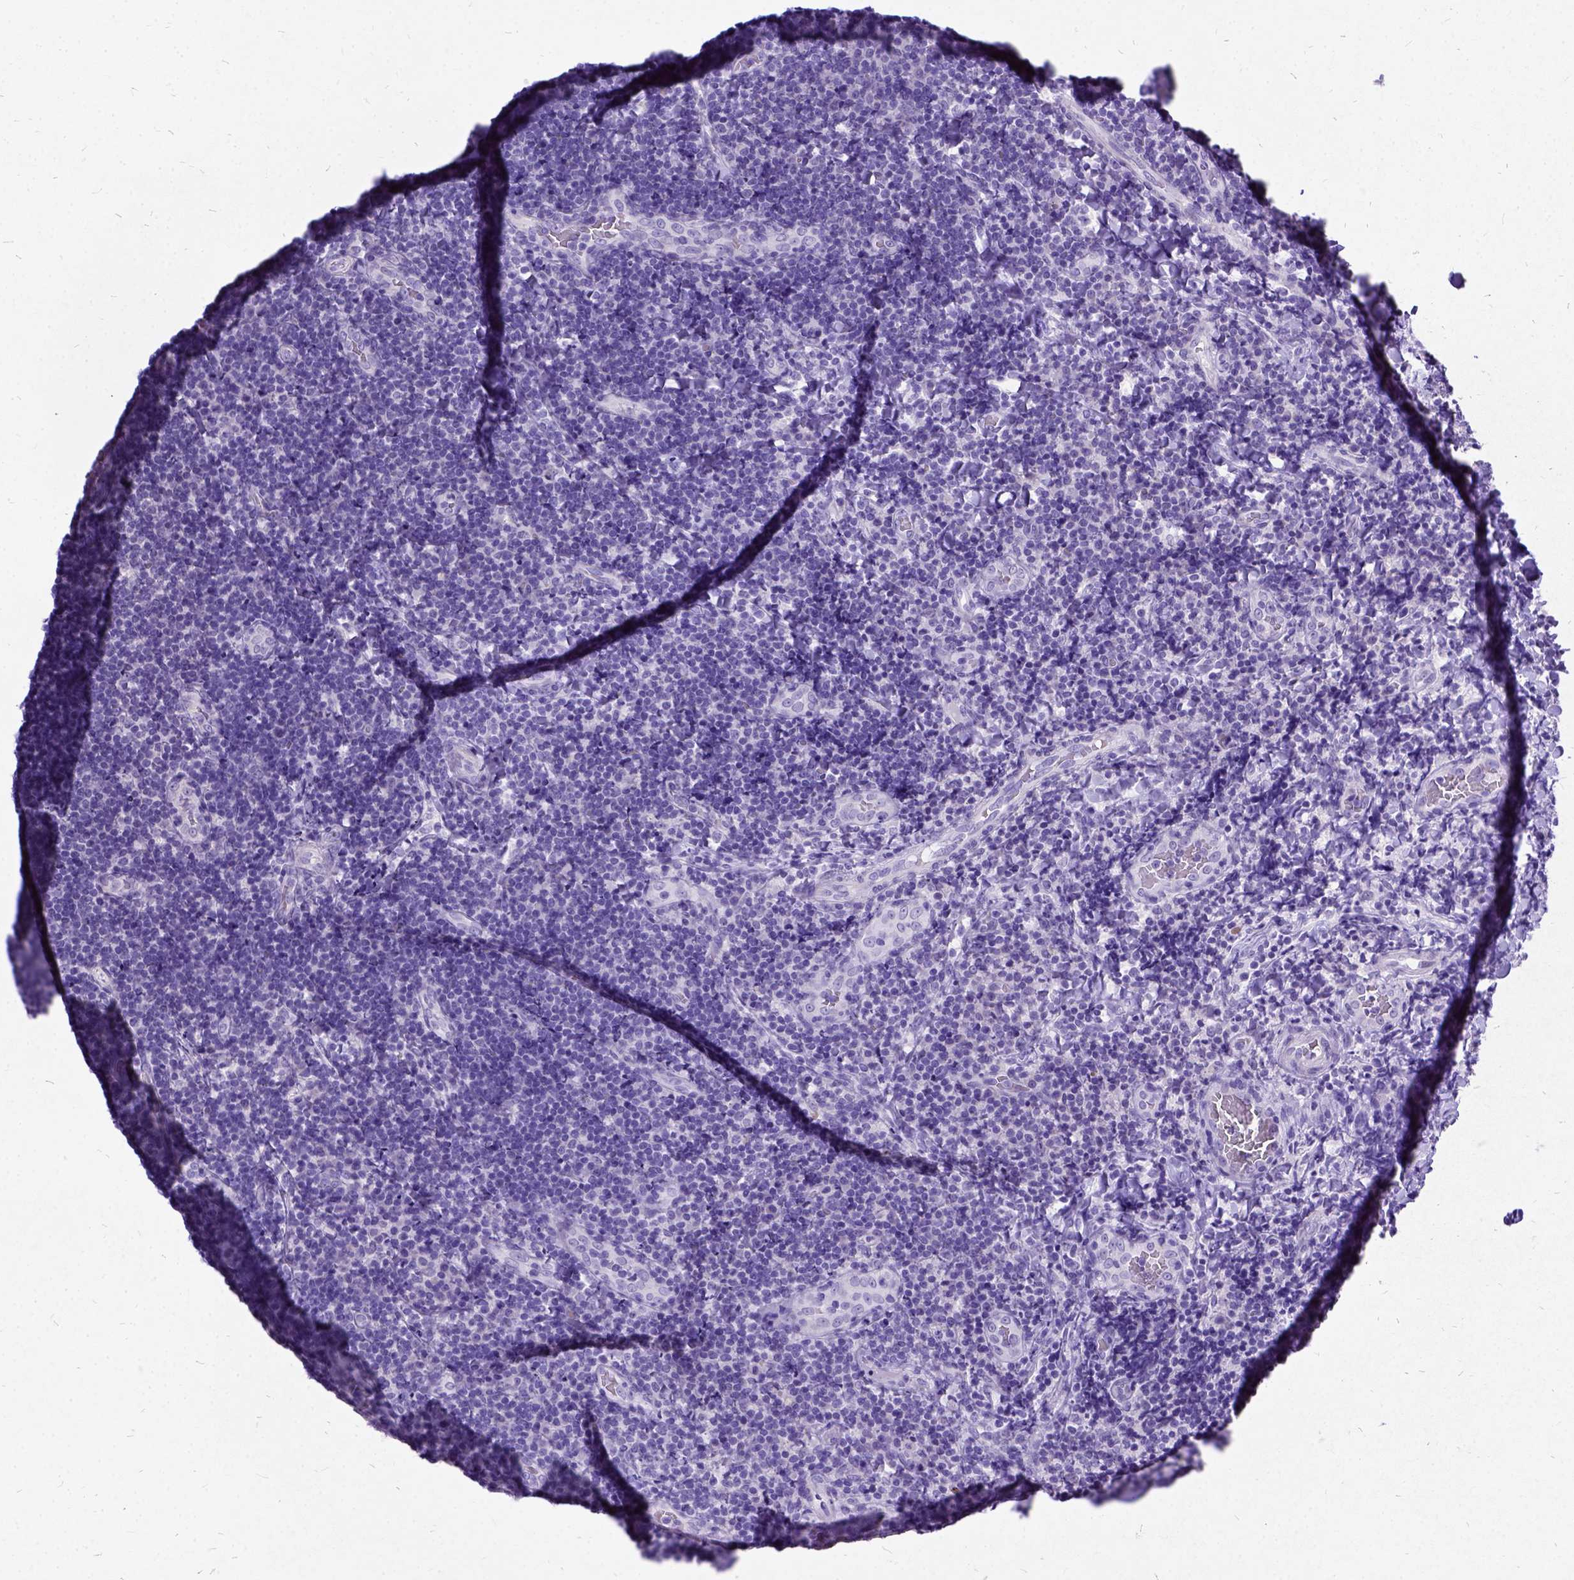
{"staining": {"intensity": "negative", "quantity": "none", "location": "none"}, "tissue": "tonsil", "cell_type": "Germinal center cells", "image_type": "normal", "snomed": [{"axis": "morphology", "description": "Normal tissue, NOS"}, {"axis": "topography", "description": "Tonsil"}], "caption": "Immunohistochemical staining of unremarkable human tonsil reveals no significant staining in germinal center cells. (Brightfield microscopy of DAB (3,3'-diaminobenzidine) immunohistochemistry (IHC) at high magnification).", "gene": "NEUROD4", "patient": {"sex": "male", "age": 17}}